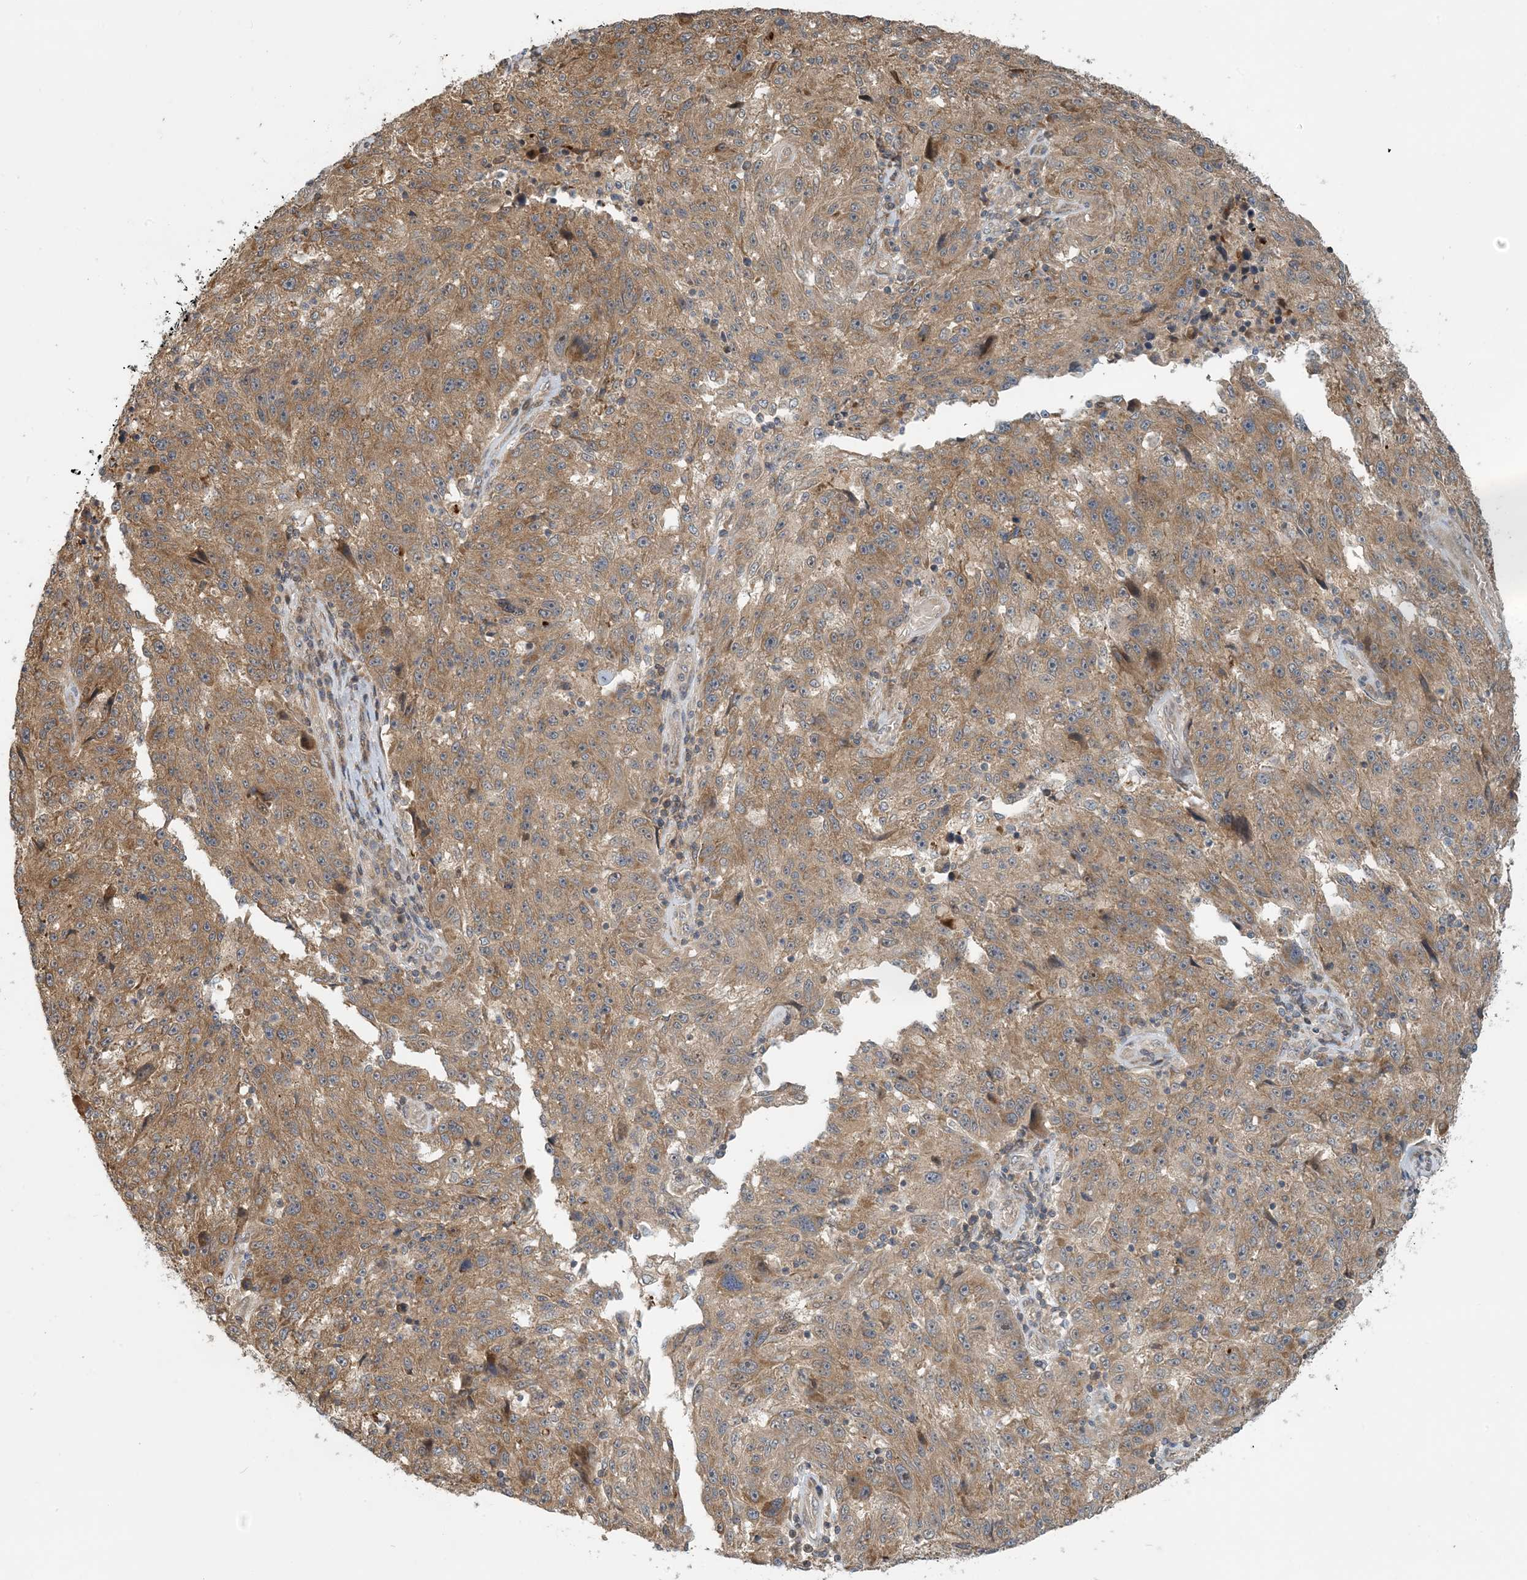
{"staining": {"intensity": "moderate", "quantity": ">75%", "location": "cytoplasmic/membranous"}, "tissue": "melanoma", "cell_type": "Tumor cells", "image_type": "cancer", "snomed": [{"axis": "morphology", "description": "Malignant melanoma, NOS"}, {"axis": "topography", "description": "Skin"}], "caption": "Tumor cells demonstrate medium levels of moderate cytoplasmic/membranous positivity in approximately >75% of cells in human melanoma.", "gene": "ZBTB3", "patient": {"sex": "male", "age": 53}}